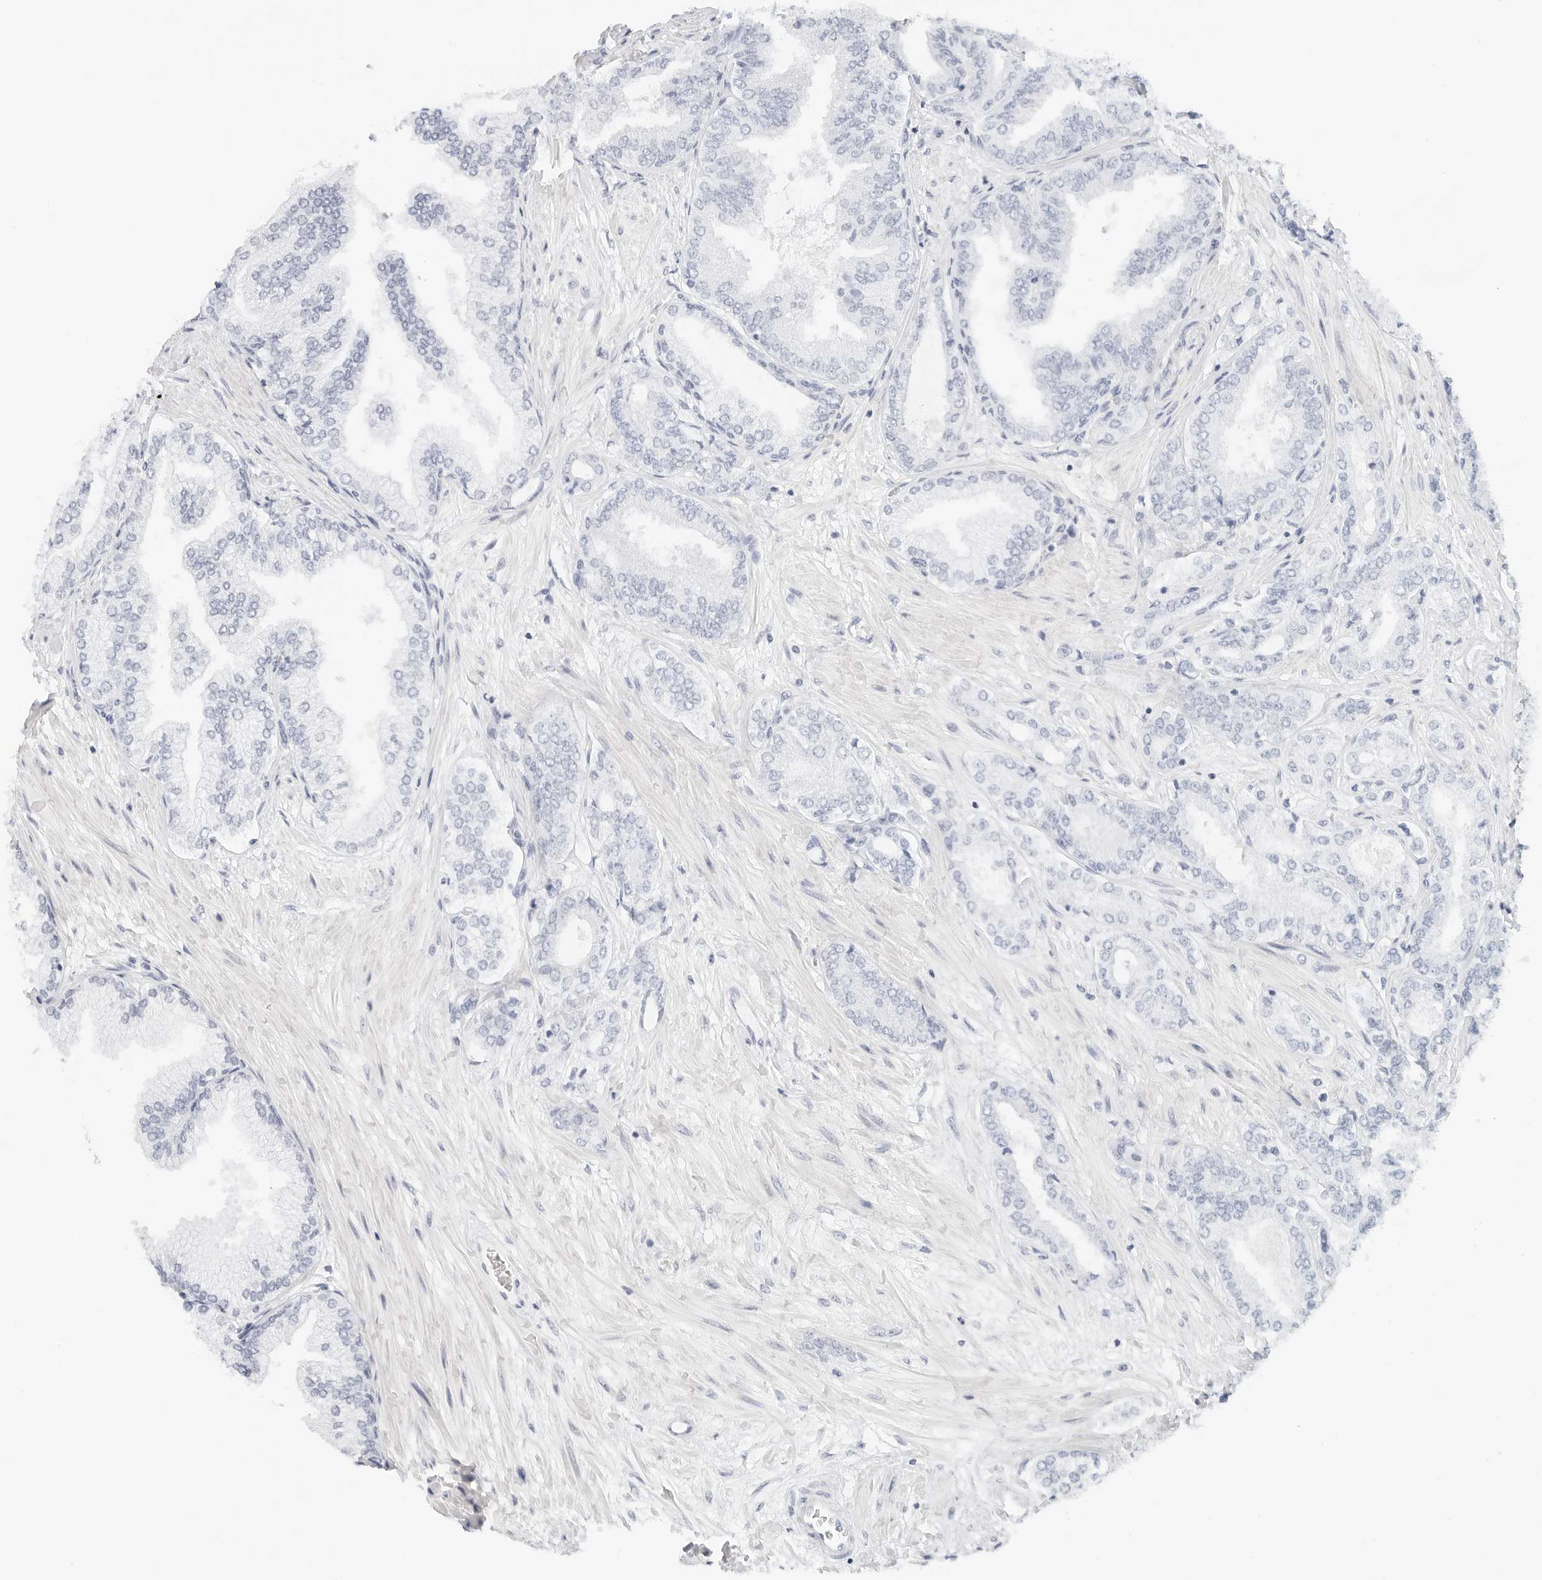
{"staining": {"intensity": "negative", "quantity": "none", "location": "none"}, "tissue": "prostate cancer", "cell_type": "Tumor cells", "image_type": "cancer", "snomed": [{"axis": "morphology", "description": "Adenocarcinoma, Low grade"}, {"axis": "topography", "description": "Prostate"}], "caption": "A histopathology image of prostate cancer stained for a protein reveals no brown staining in tumor cells. (Immunohistochemistry, brightfield microscopy, high magnification).", "gene": "NTMT2", "patient": {"sex": "male", "age": 63}}